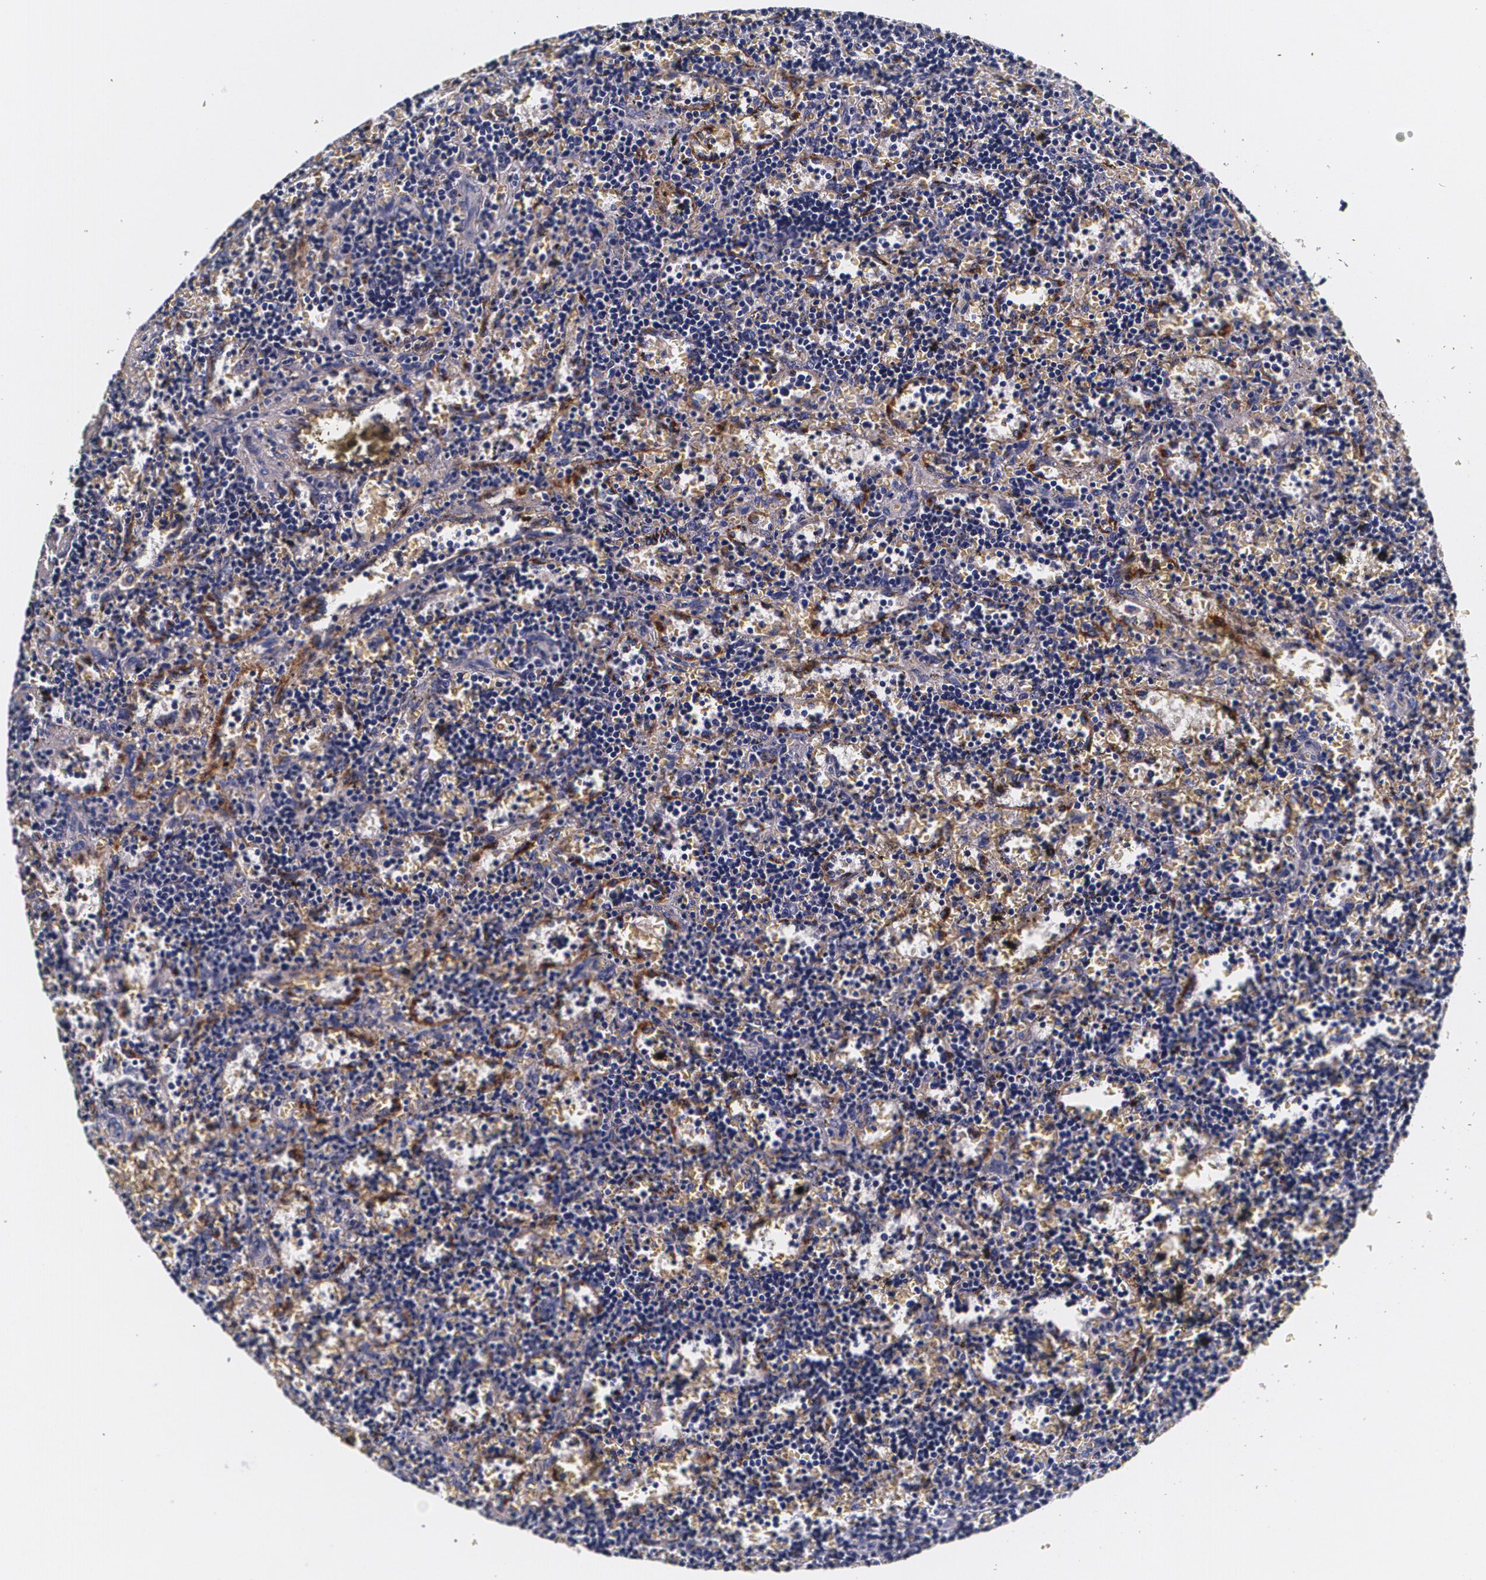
{"staining": {"intensity": "negative", "quantity": "none", "location": "none"}, "tissue": "lymphoma", "cell_type": "Tumor cells", "image_type": "cancer", "snomed": [{"axis": "morphology", "description": "Malignant lymphoma, non-Hodgkin's type, Low grade"}, {"axis": "topography", "description": "Spleen"}], "caption": "This is an IHC image of lymphoma. There is no expression in tumor cells.", "gene": "TTR", "patient": {"sex": "male", "age": 60}}